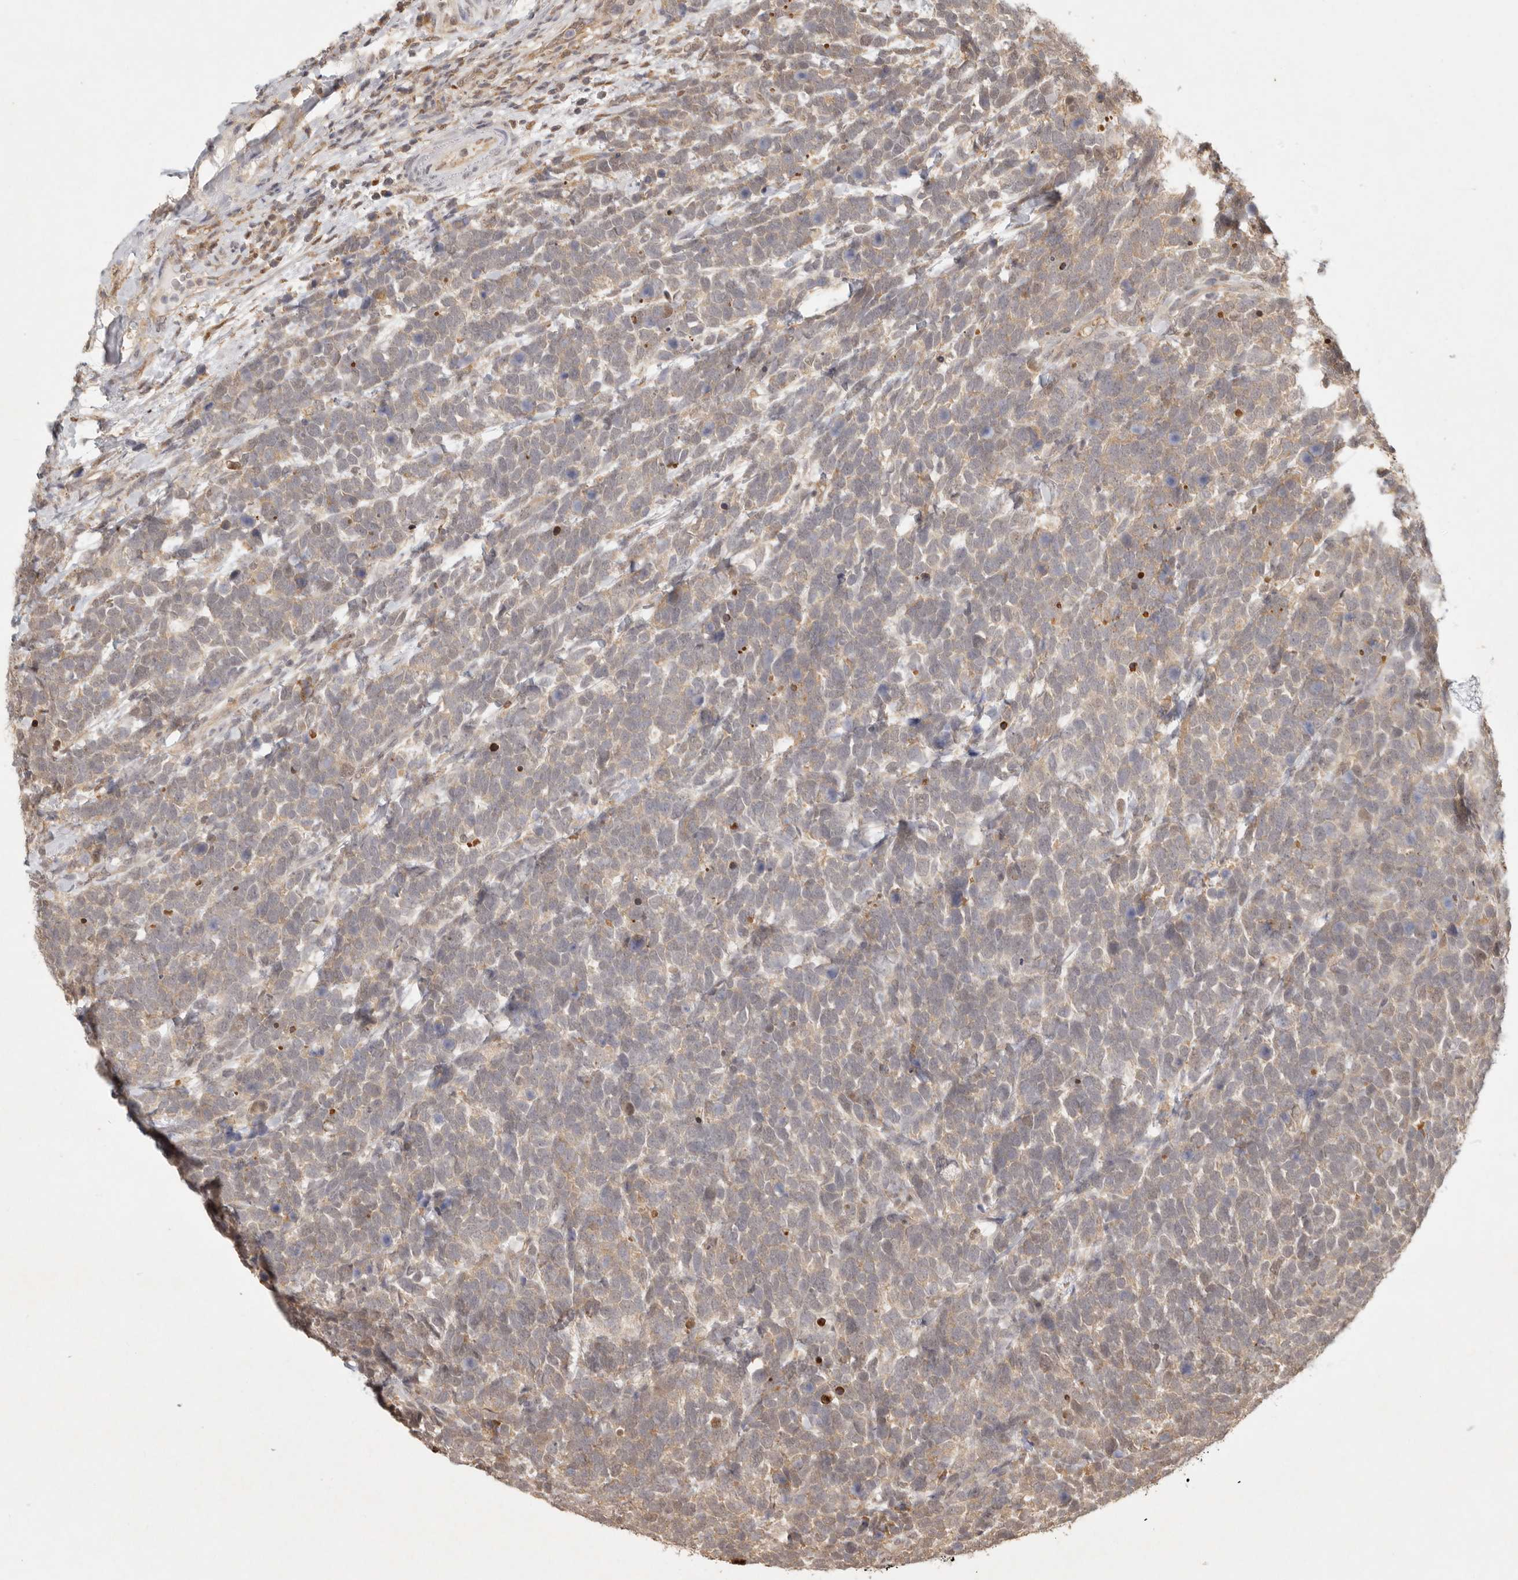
{"staining": {"intensity": "weak", "quantity": "25%-75%", "location": "cytoplasmic/membranous"}, "tissue": "urothelial cancer", "cell_type": "Tumor cells", "image_type": "cancer", "snomed": [{"axis": "morphology", "description": "Urothelial carcinoma, High grade"}, {"axis": "topography", "description": "Urinary bladder"}], "caption": "Weak cytoplasmic/membranous expression is present in about 25%-75% of tumor cells in urothelial carcinoma (high-grade). (brown staining indicates protein expression, while blue staining denotes nuclei).", "gene": "PSMA5", "patient": {"sex": "female", "age": 82}}